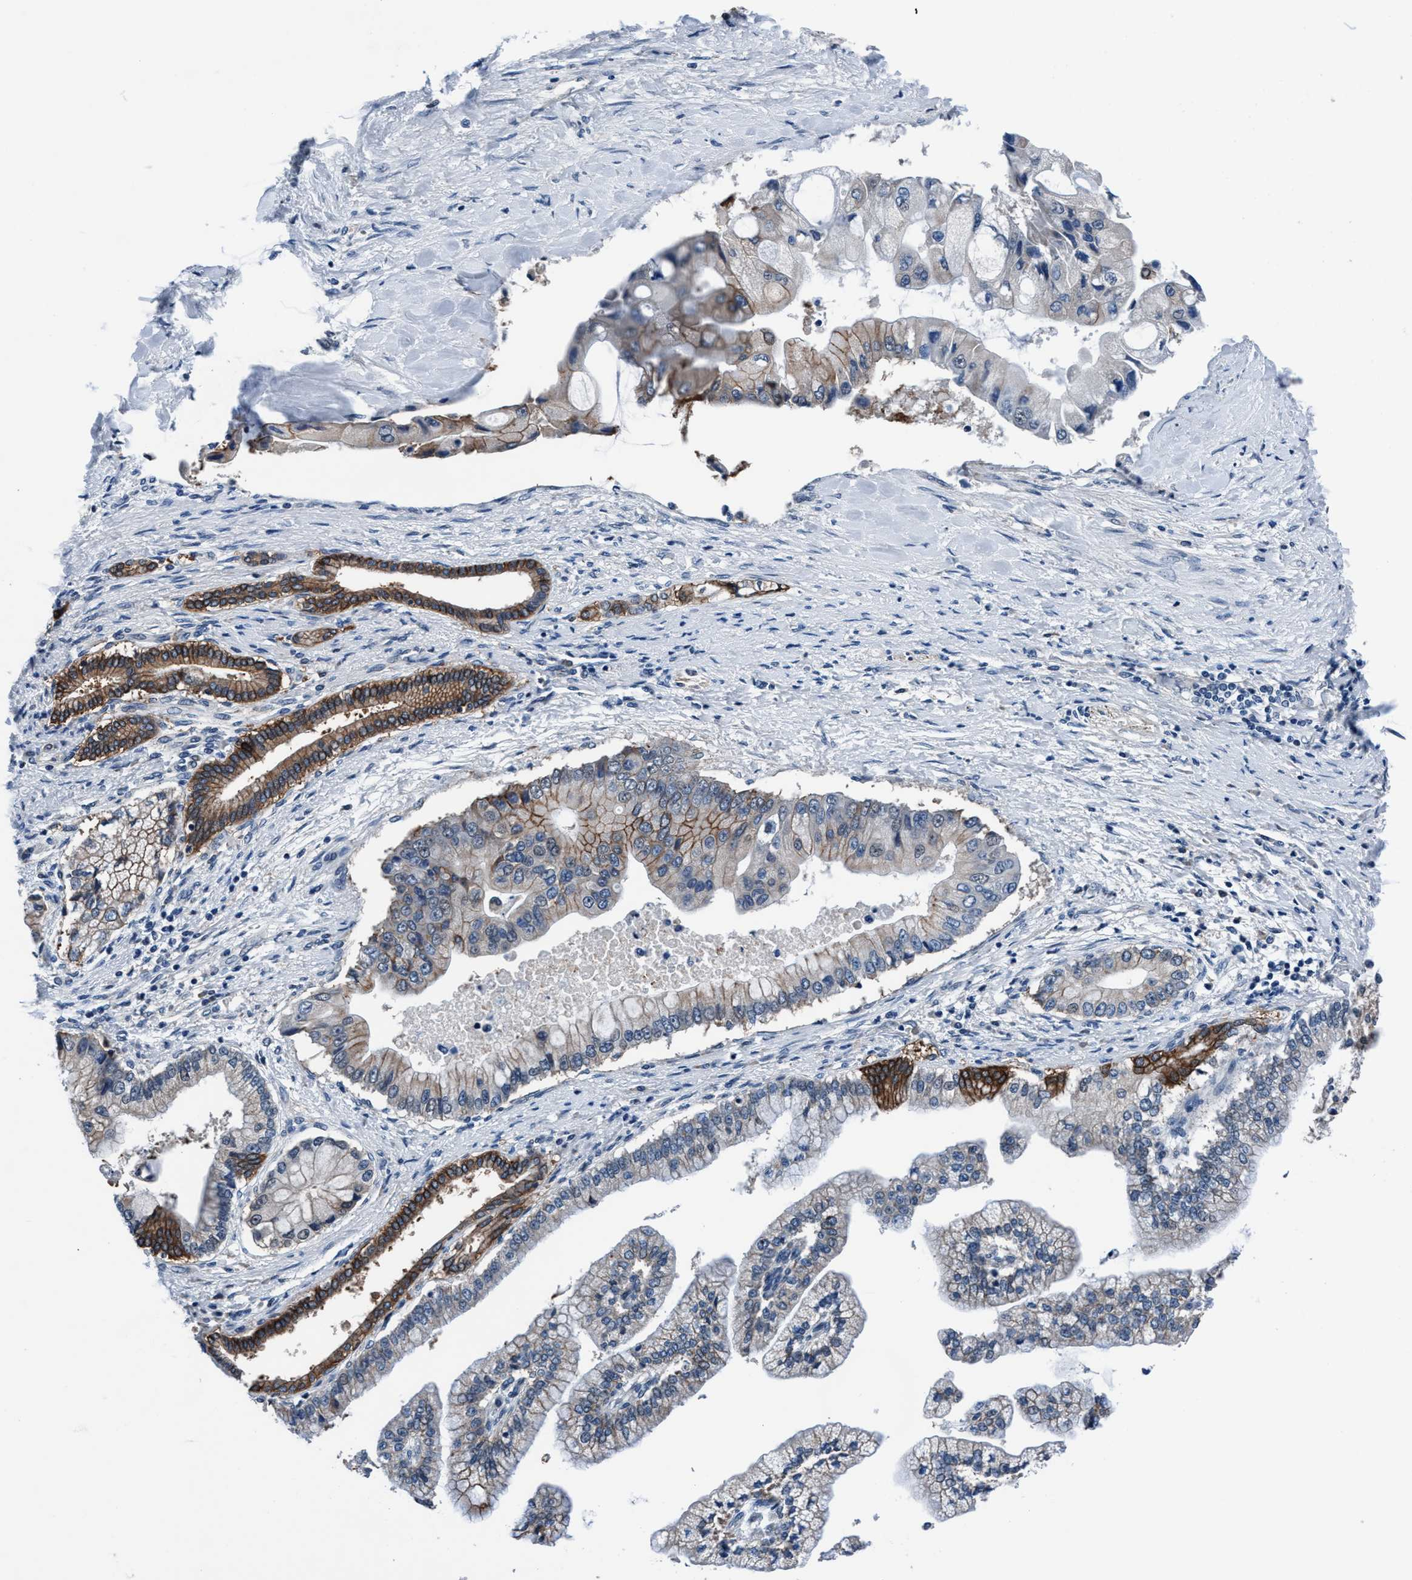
{"staining": {"intensity": "moderate", "quantity": "<25%", "location": "cytoplasmic/membranous"}, "tissue": "liver cancer", "cell_type": "Tumor cells", "image_type": "cancer", "snomed": [{"axis": "morphology", "description": "Cholangiocarcinoma"}, {"axis": "topography", "description": "Liver"}], "caption": "Liver cholangiocarcinoma tissue shows moderate cytoplasmic/membranous staining in approximately <25% of tumor cells", "gene": "TMEM94", "patient": {"sex": "male", "age": 50}}